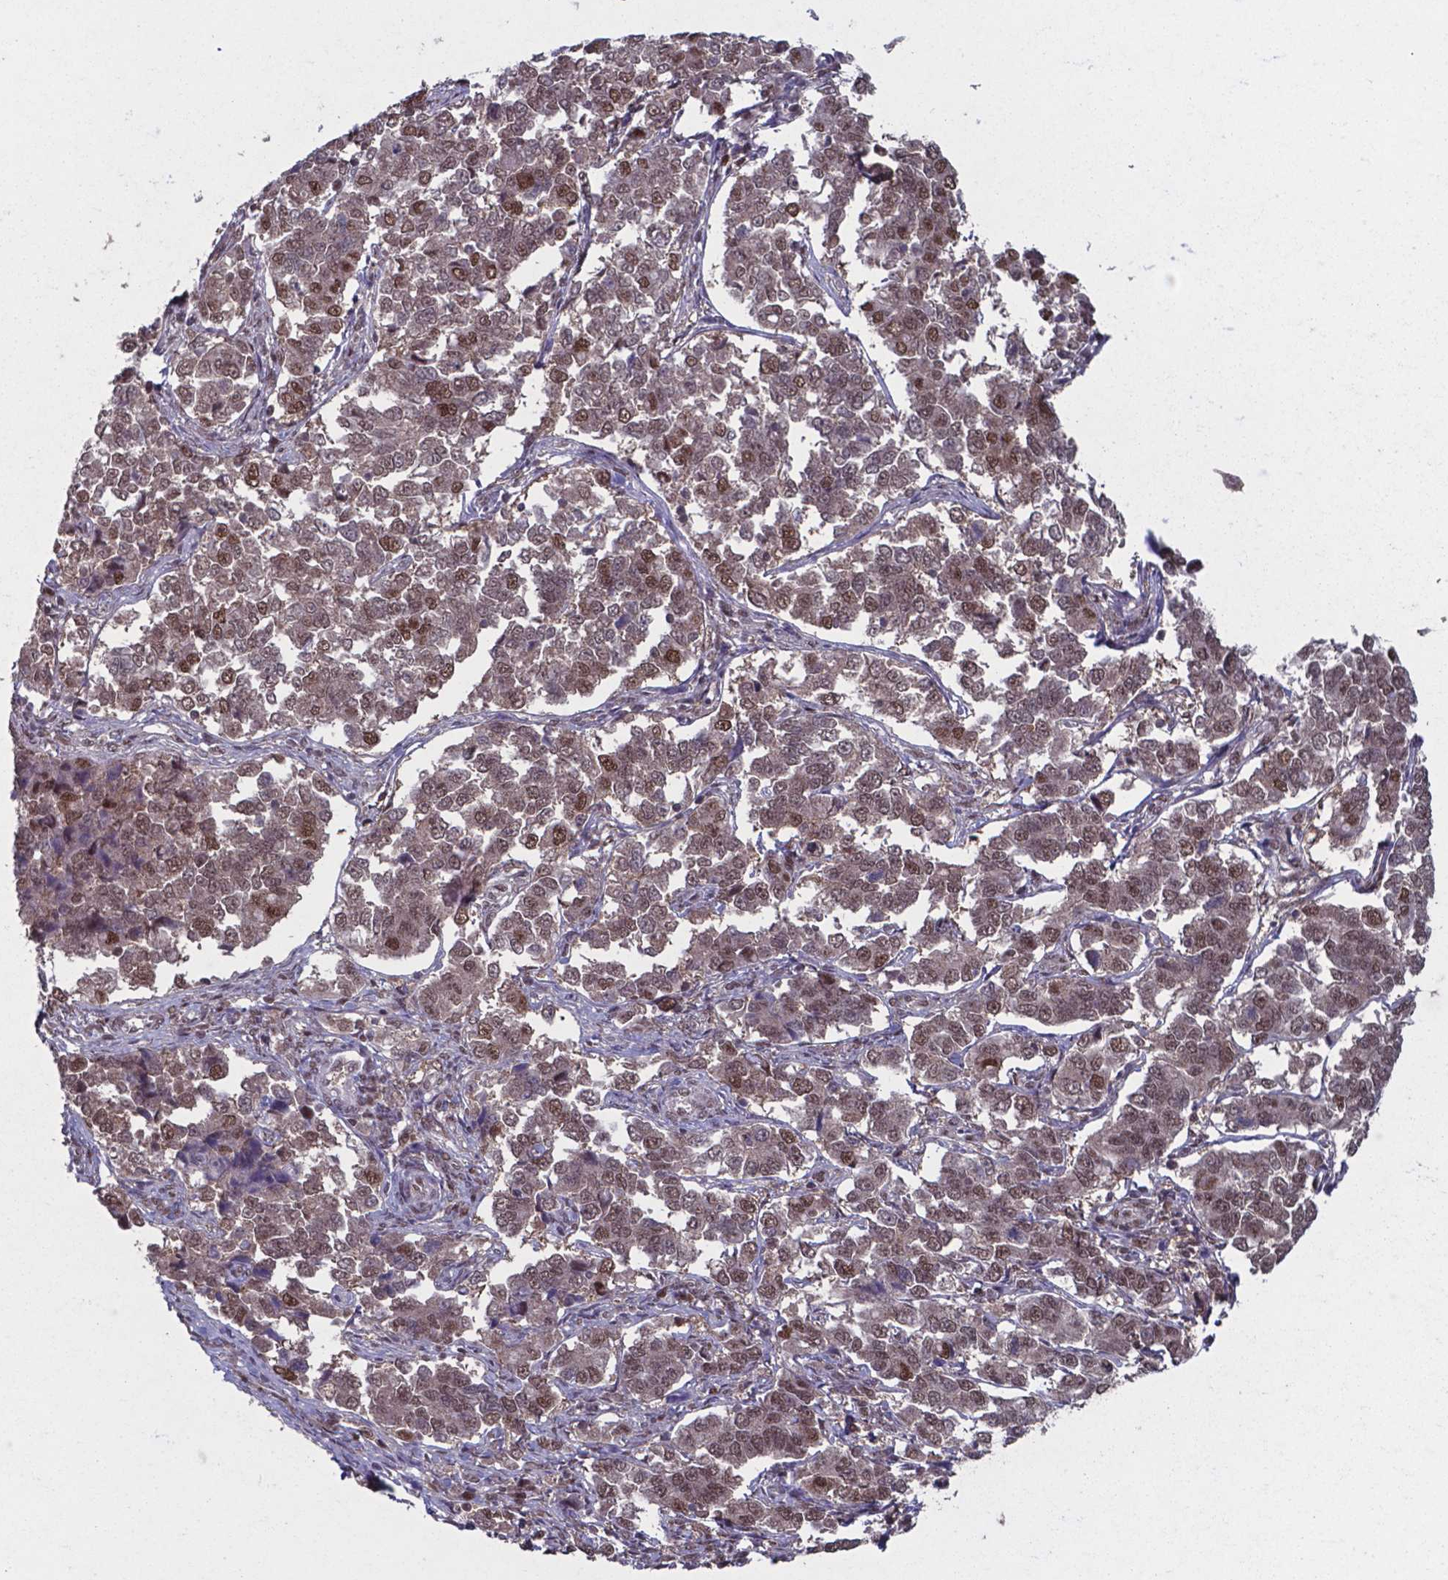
{"staining": {"intensity": "moderate", "quantity": ">75%", "location": "nuclear"}, "tissue": "endometrial cancer", "cell_type": "Tumor cells", "image_type": "cancer", "snomed": [{"axis": "morphology", "description": "Adenocarcinoma, NOS"}, {"axis": "topography", "description": "Endometrium"}], "caption": "Immunohistochemistry photomicrograph of neoplastic tissue: adenocarcinoma (endometrial) stained using immunohistochemistry exhibits medium levels of moderate protein expression localized specifically in the nuclear of tumor cells, appearing as a nuclear brown color.", "gene": "UBA1", "patient": {"sex": "female", "age": 43}}